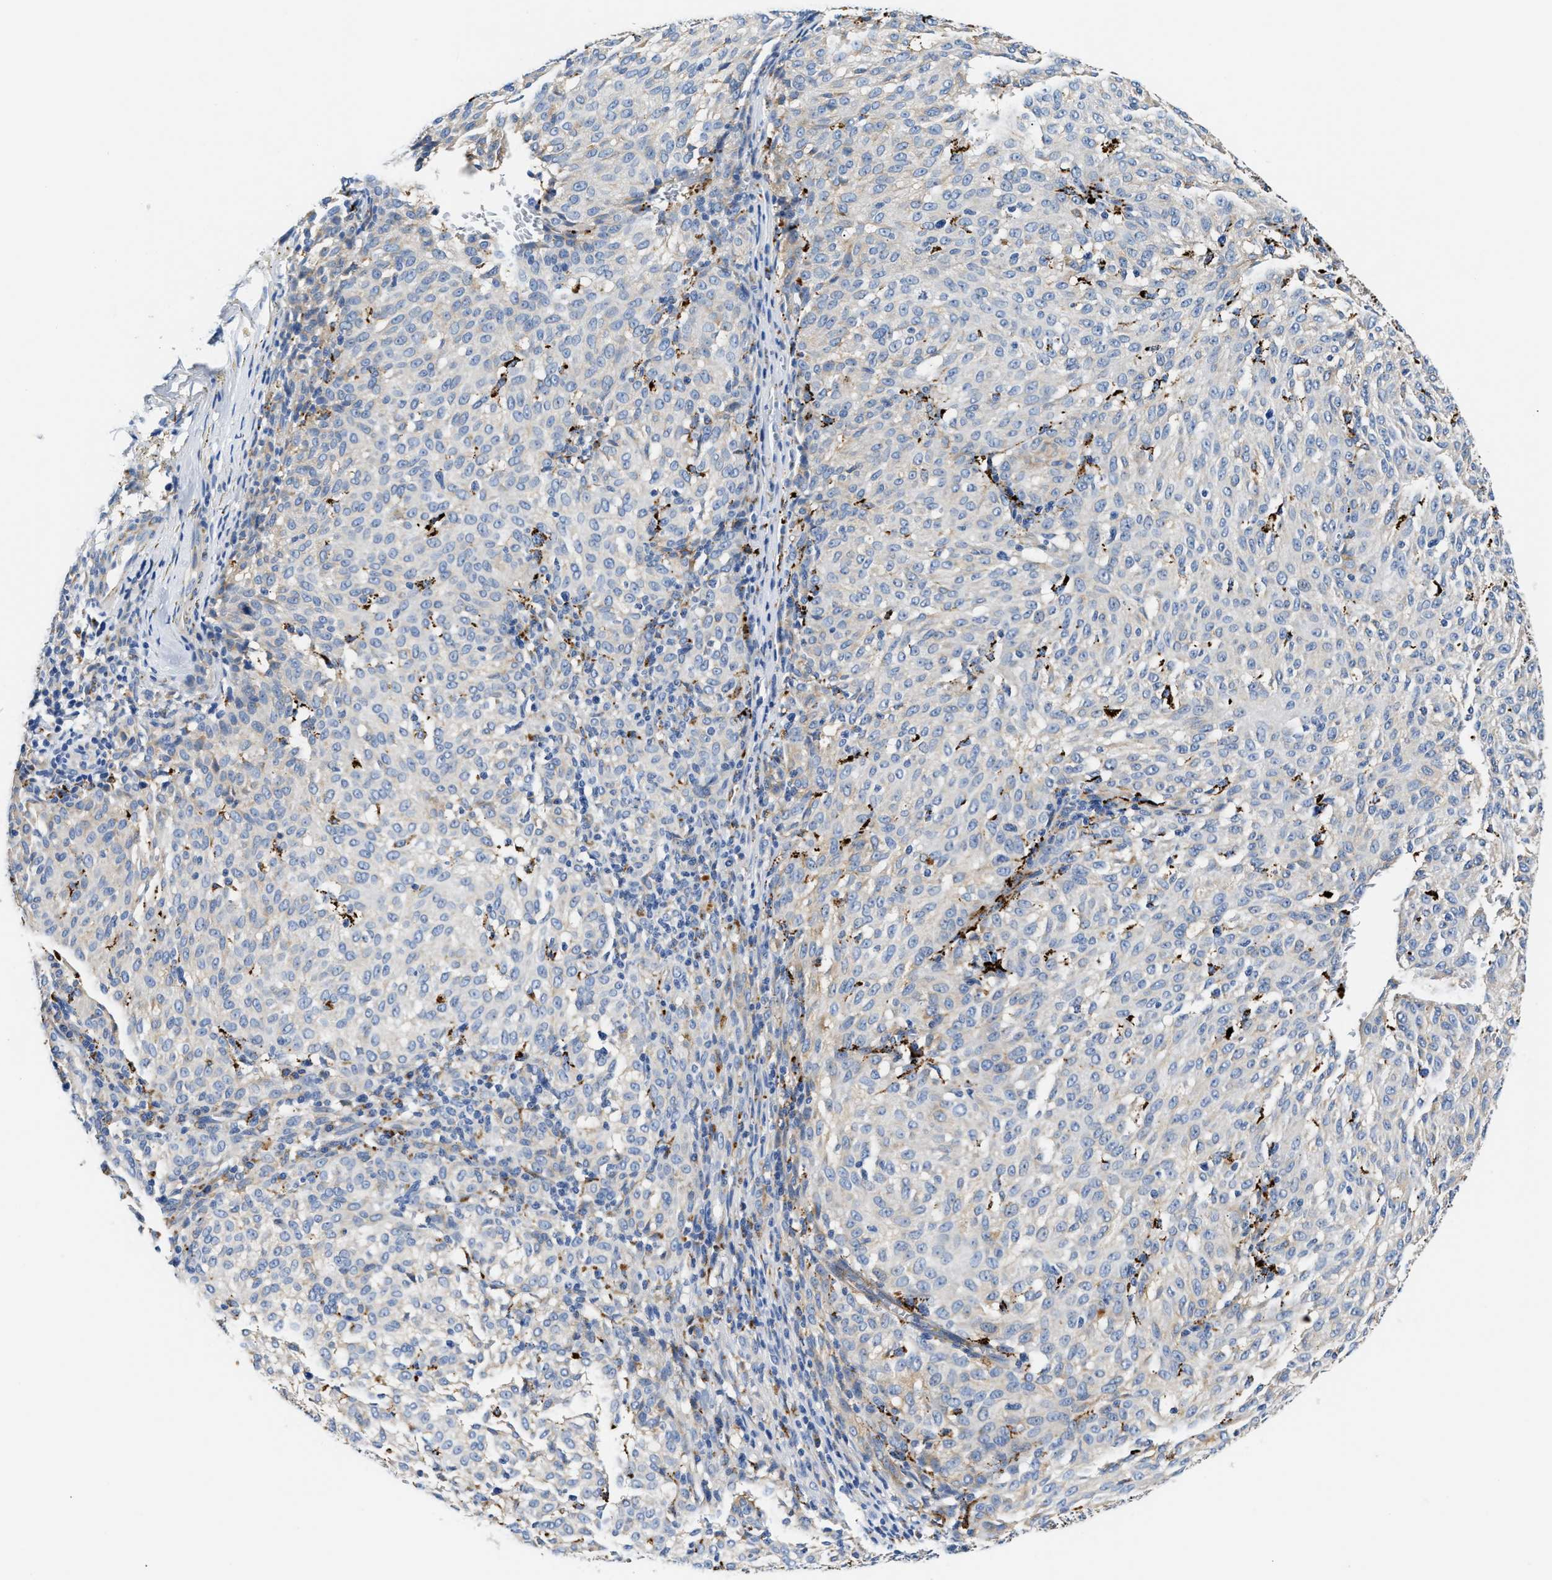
{"staining": {"intensity": "weak", "quantity": "<25%", "location": "cytoplasmic/membranous"}, "tissue": "melanoma", "cell_type": "Tumor cells", "image_type": "cancer", "snomed": [{"axis": "morphology", "description": "Malignant melanoma, NOS"}, {"axis": "topography", "description": "Skin"}], "caption": "A photomicrograph of melanoma stained for a protein displays no brown staining in tumor cells.", "gene": "ACADVL", "patient": {"sex": "female", "age": 72}}